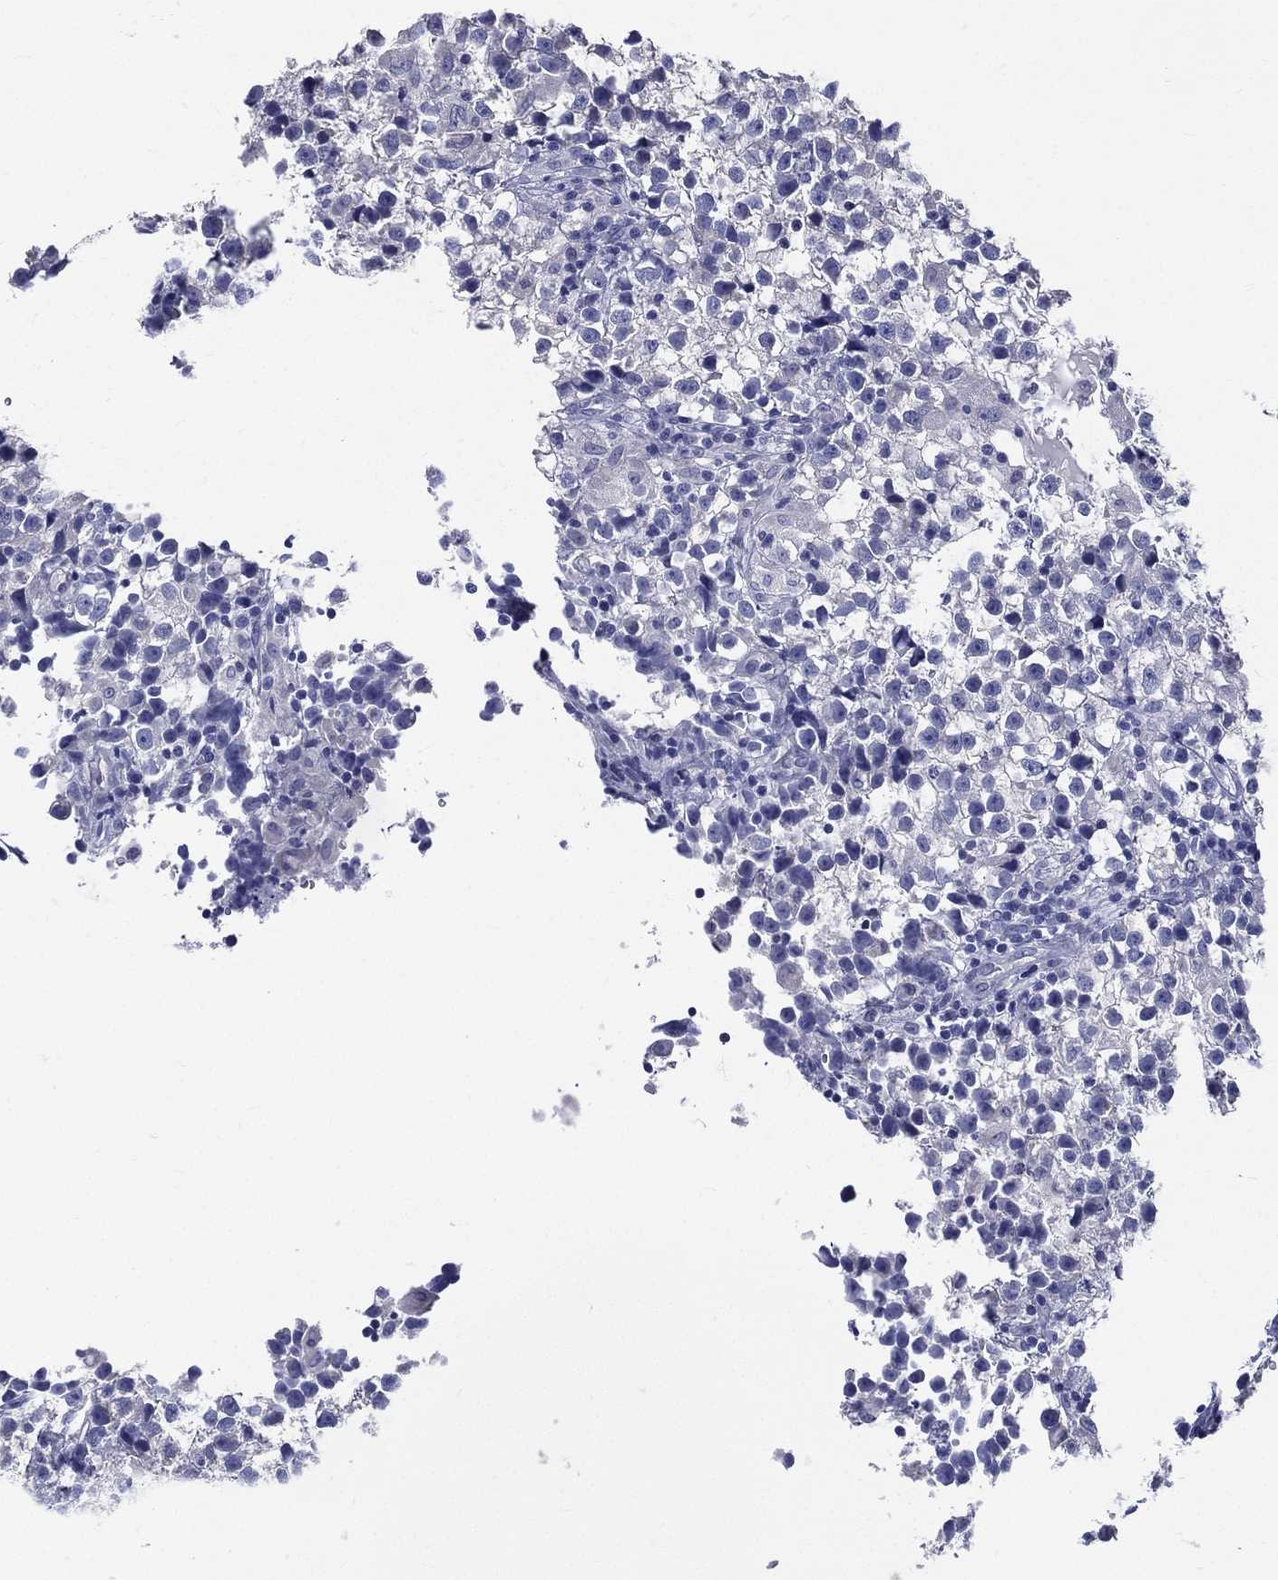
{"staining": {"intensity": "negative", "quantity": "none", "location": "none"}, "tissue": "testis cancer", "cell_type": "Tumor cells", "image_type": "cancer", "snomed": [{"axis": "morphology", "description": "Seminoma, NOS"}, {"axis": "topography", "description": "Testis"}], "caption": "The photomicrograph reveals no significant positivity in tumor cells of testis cancer (seminoma).", "gene": "DPYS", "patient": {"sex": "male", "age": 31}}